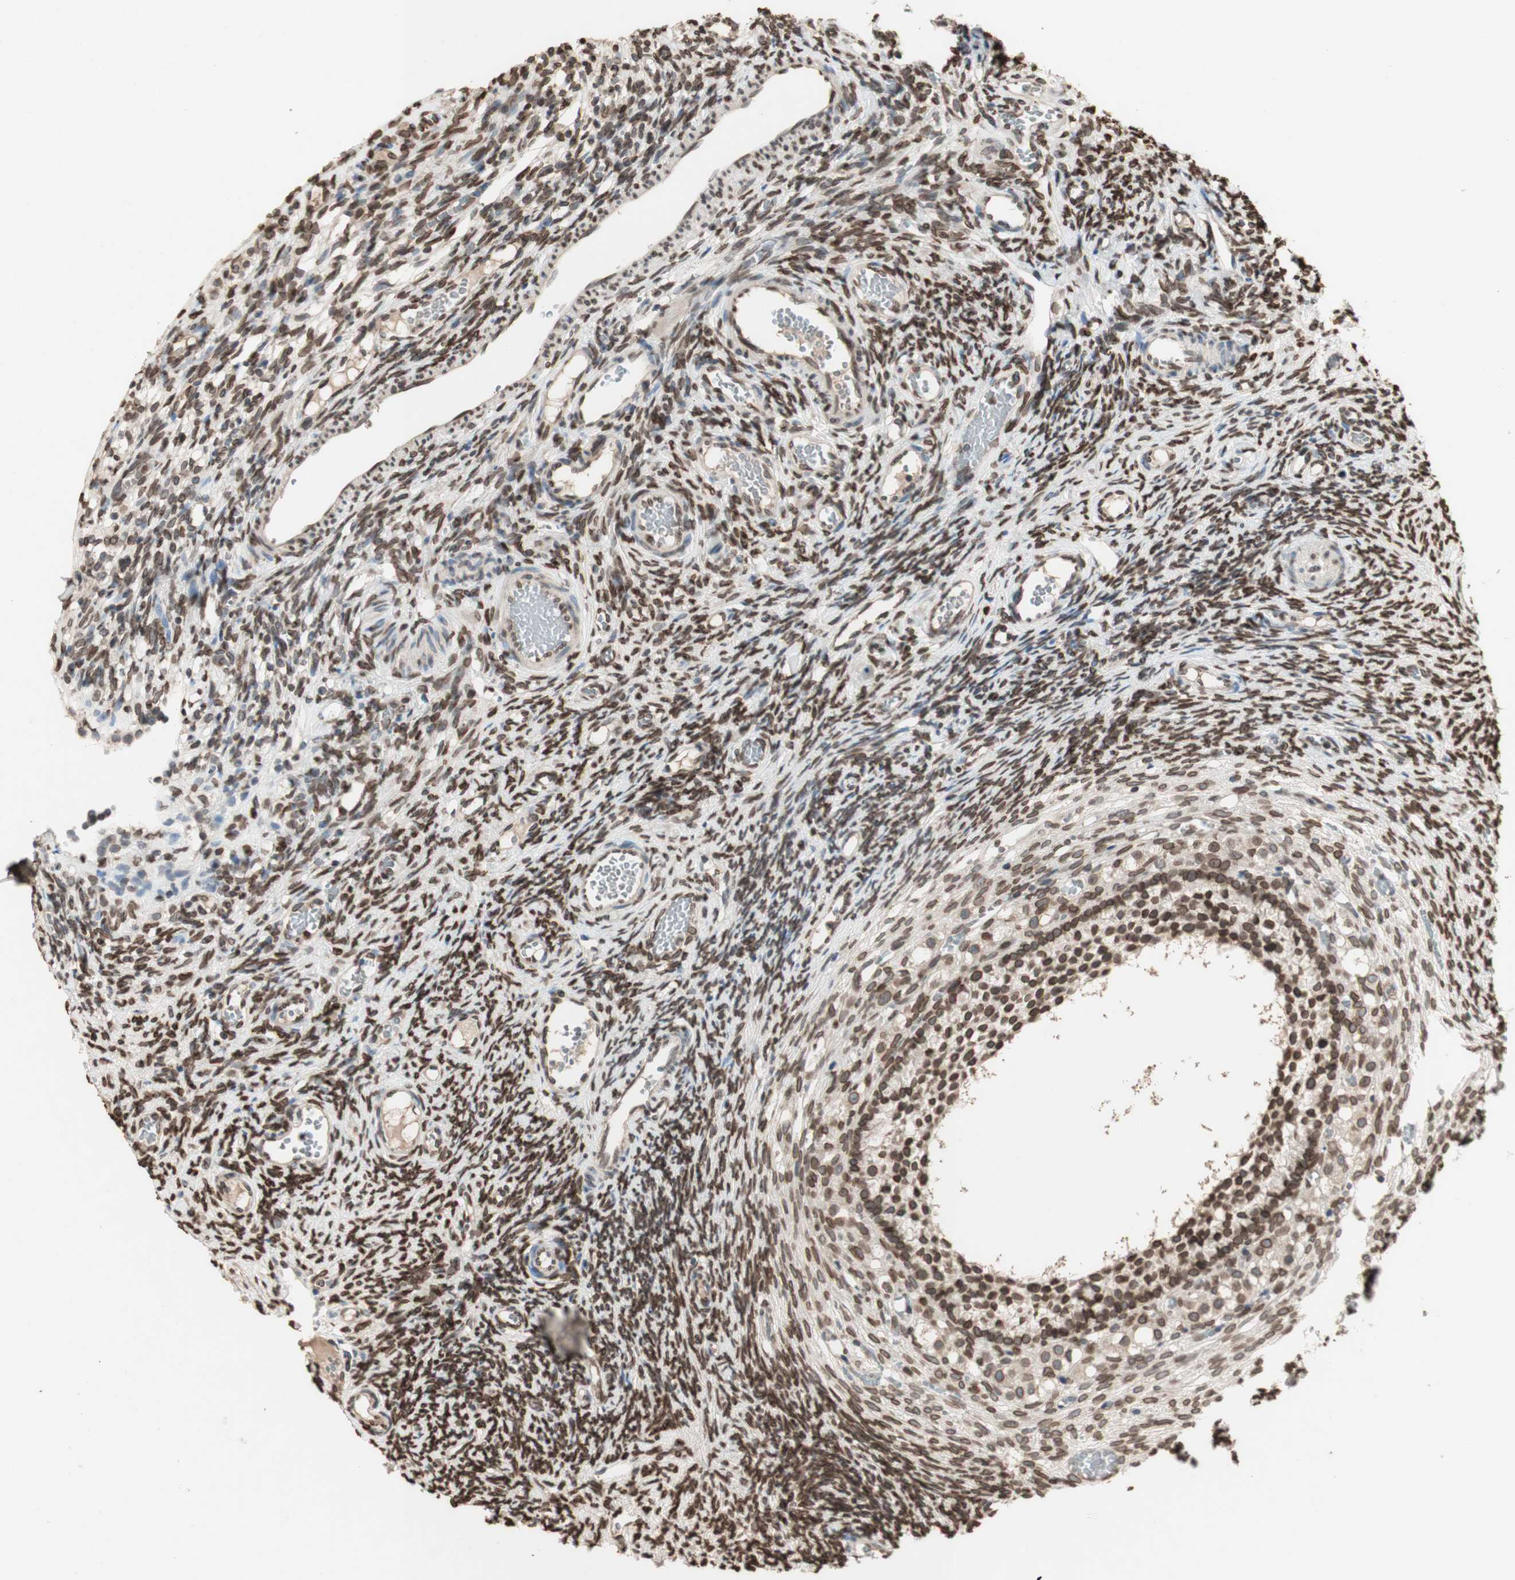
{"staining": {"intensity": "moderate", "quantity": ">75%", "location": "nuclear"}, "tissue": "ovary", "cell_type": "Follicle cells", "image_type": "normal", "snomed": [{"axis": "morphology", "description": "Normal tissue, NOS"}, {"axis": "topography", "description": "Ovary"}], "caption": "Moderate nuclear expression for a protein is present in approximately >75% of follicle cells of benign ovary using IHC.", "gene": "TMPO", "patient": {"sex": "female", "age": 35}}